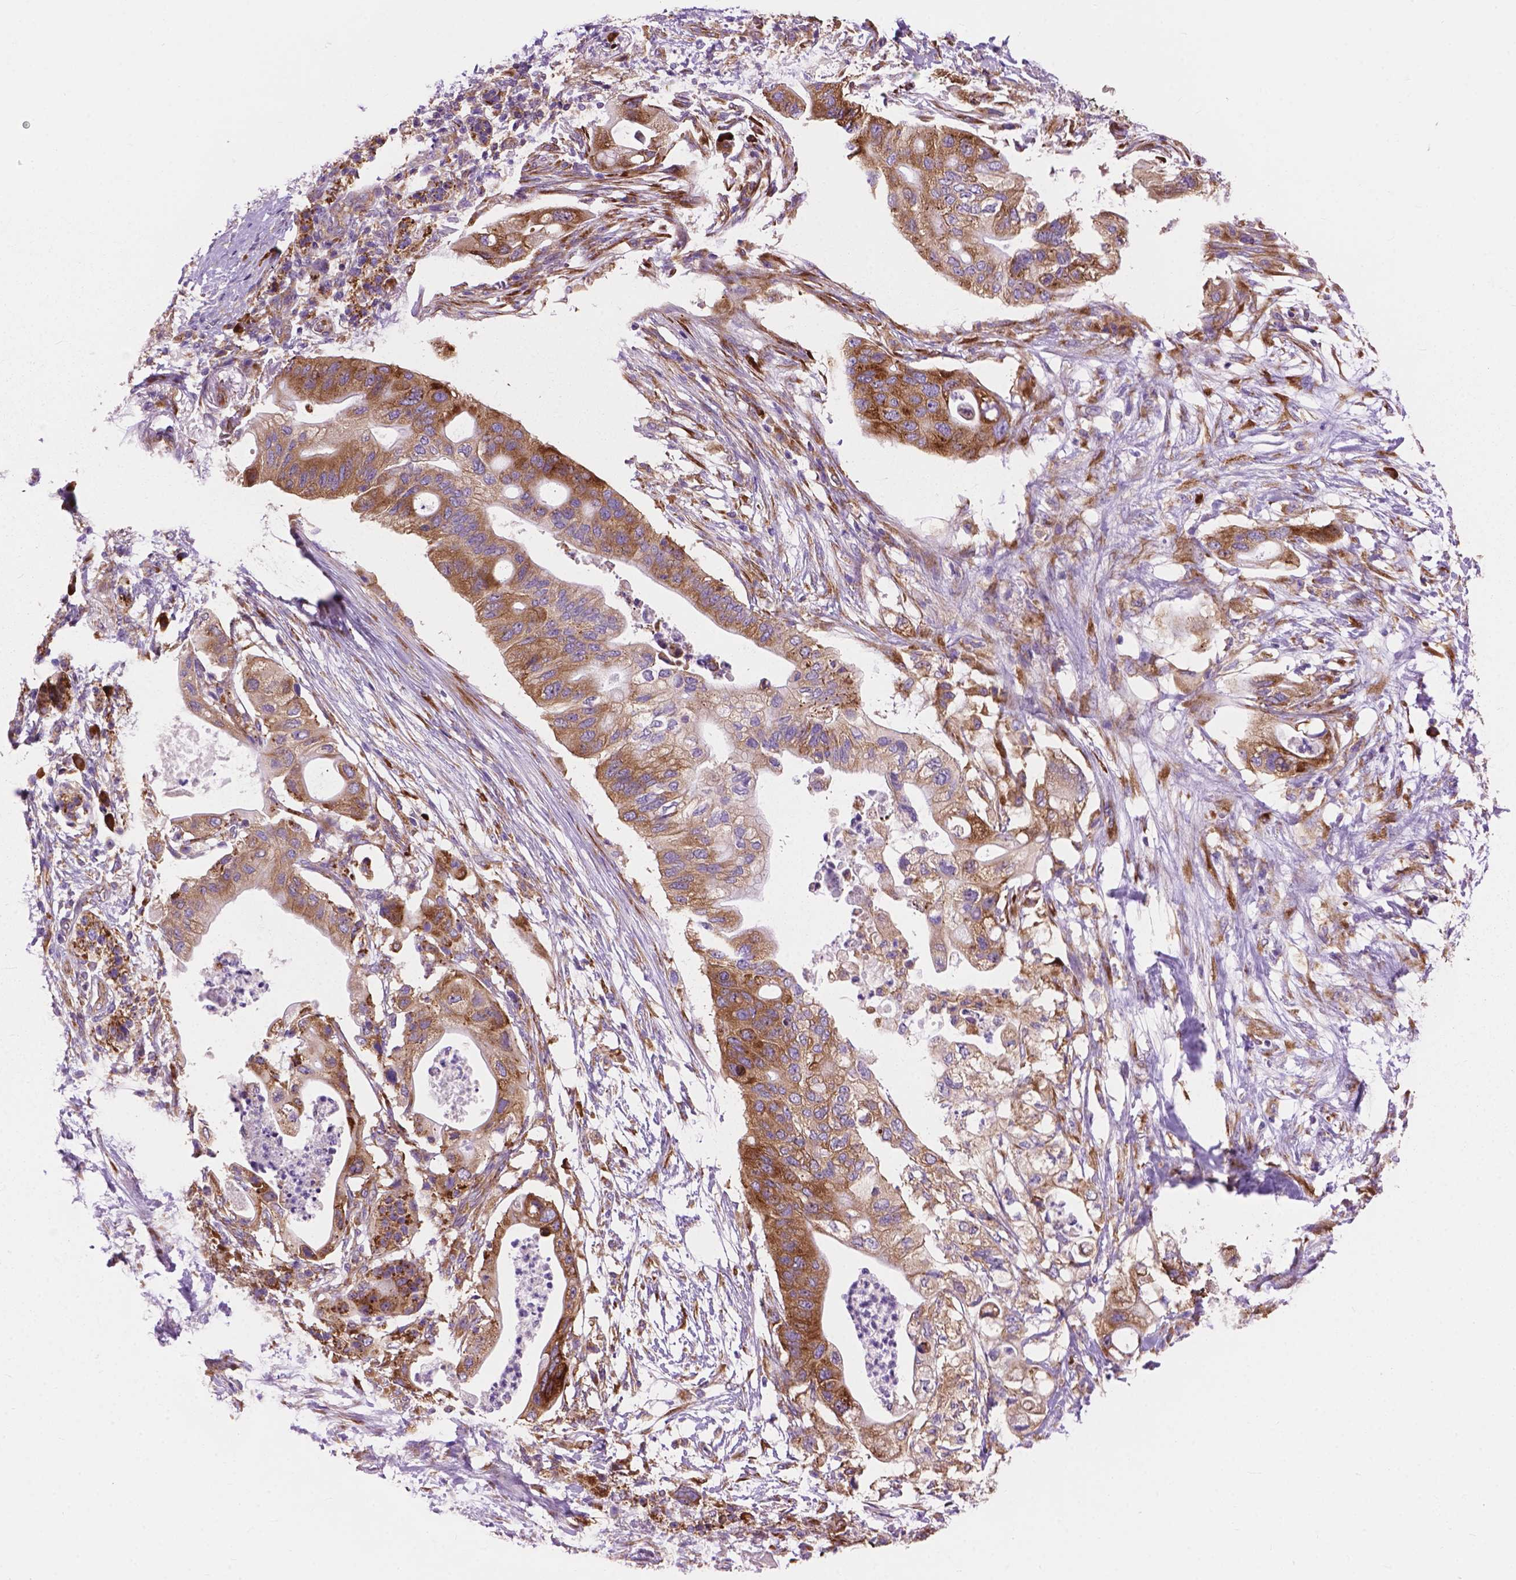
{"staining": {"intensity": "moderate", "quantity": ">75%", "location": "cytoplasmic/membranous"}, "tissue": "pancreatic cancer", "cell_type": "Tumor cells", "image_type": "cancer", "snomed": [{"axis": "morphology", "description": "Adenocarcinoma, NOS"}, {"axis": "topography", "description": "Pancreas"}], "caption": "Pancreatic cancer (adenocarcinoma) was stained to show a protein in brown. There is medium levels of moderate cytoplasmic/membranous staining in about >75% of tumor cells. The staining is performed using DAB brown chromogen to label protein expression. The nuclei are counter-stained blue using hematoxylin.", "gene": "RPL37A", "patient": {"sex": "female", "age": 72}}